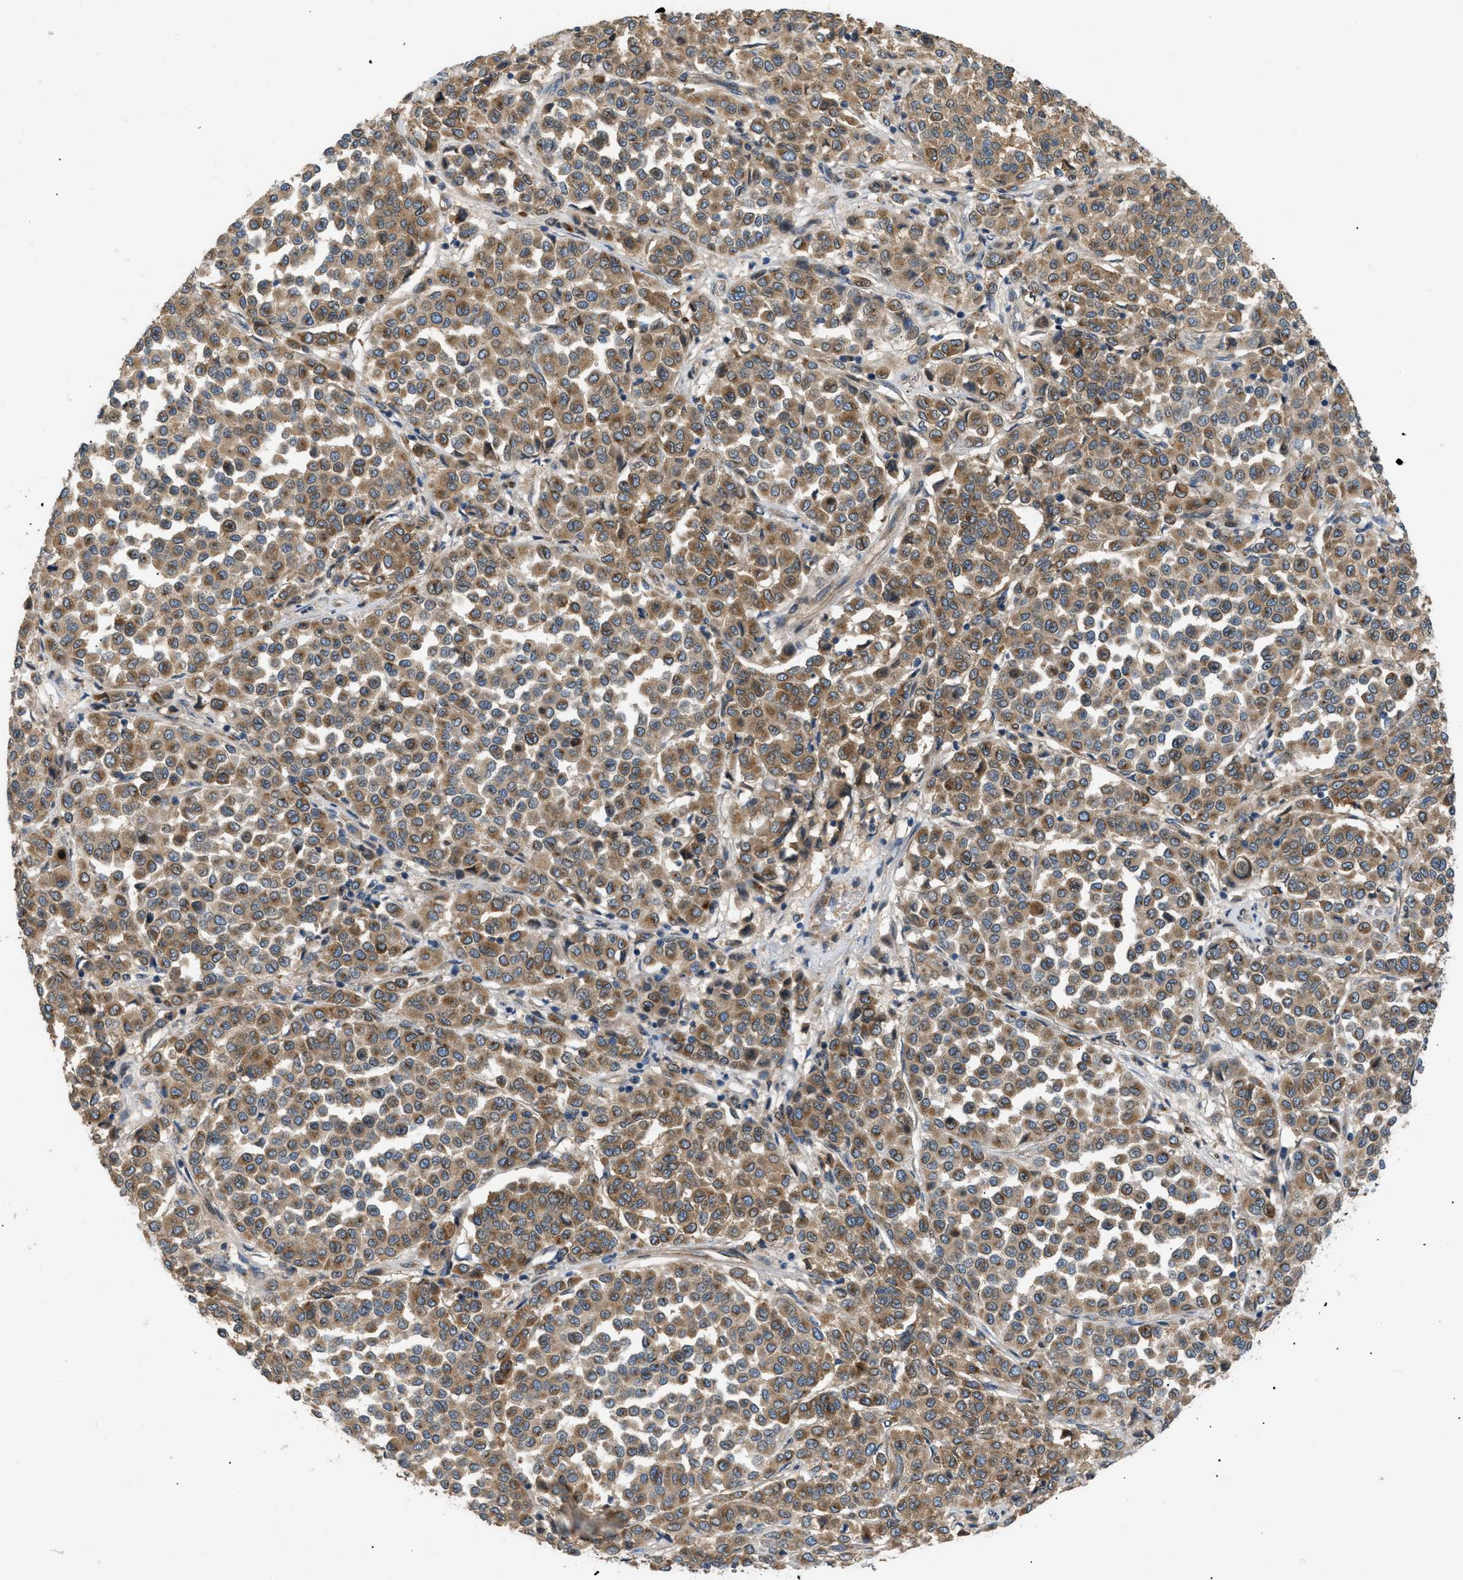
{"staining": {"intensity": "moderate", "quantity": ">75%", "location": "cytoplasmic/membranous"}, "tissue": "melanoma", "cell_type": "Tumor cells", "image_type": "cancer", "snomed": [{"axis": "morphology", "description": "Malignant melanoma, Metastatic site"}, {"axis": "topography", "description": "Pancreas"}], "caption": "Brown immunohistochemical staining in melanoma displays moderate cytoplasmic/membranous positivity in about >75% of tumor cells. The staining was performed using DAB (3,3'-diaminobenzidine), with brown indicating positive protein expression. Nuclei are stained blue with hematoxylin.", "gene": "LYSMD3", "patient": {"sex": "female", "age": 30}}